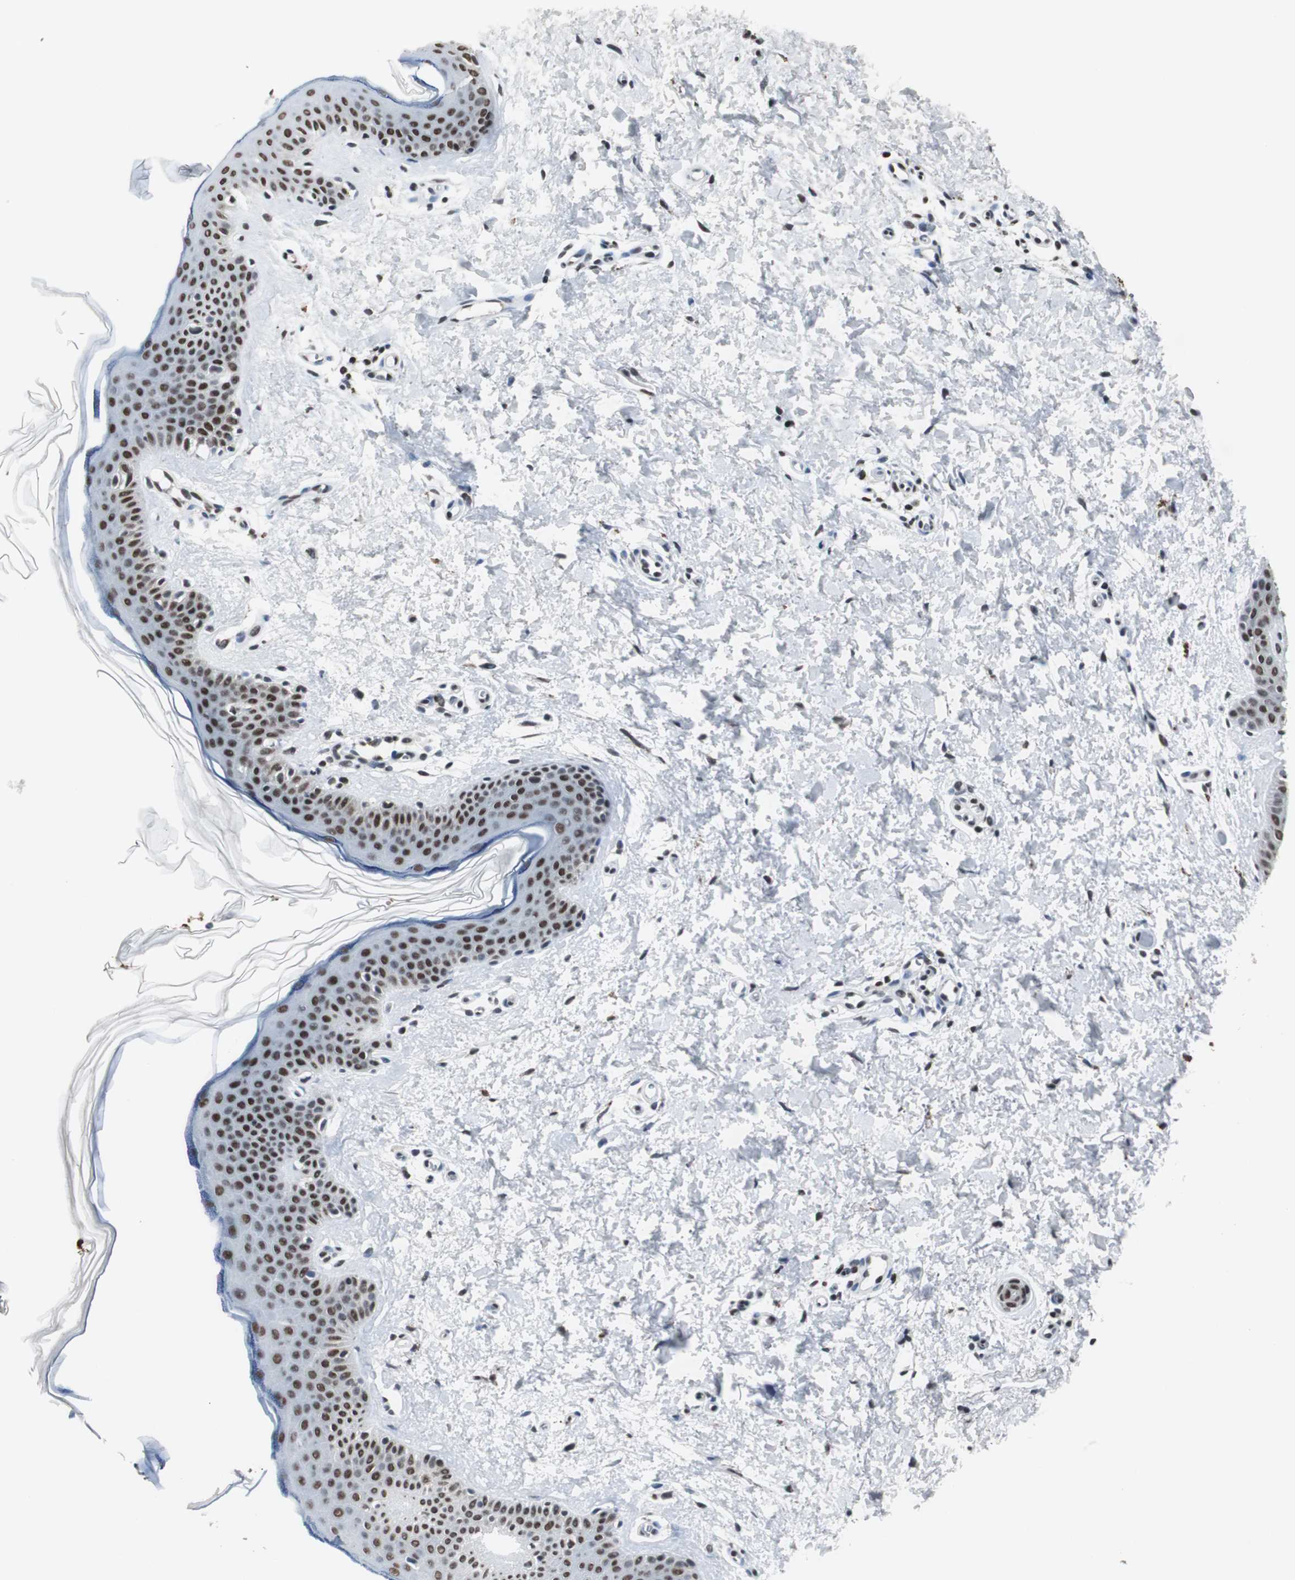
{"staining": {"intensity": "moderate", "quantity": ">75%", "location": "nuclear"}, "tissue": "skin", "cell_type": "Fibroblasts", "image_type": "normal", "snomed": [{"axis": "morphology", "description": "Normal tissue, NOS"}, {"axis": "topography", "description": "Skin"}], "caption": "Immunohistochemistry (IHC) (DAB (3,3'-diaminobenzidine)) staining of unremarkable human skin demonstrates moderate nuclear protein staining in approximately >75% of fibroblasts. The protein is shown in brown color, while the nuclei are stained blue.", "gene": "RAD9A", "patient": {"sex": "female", "age": 56}}